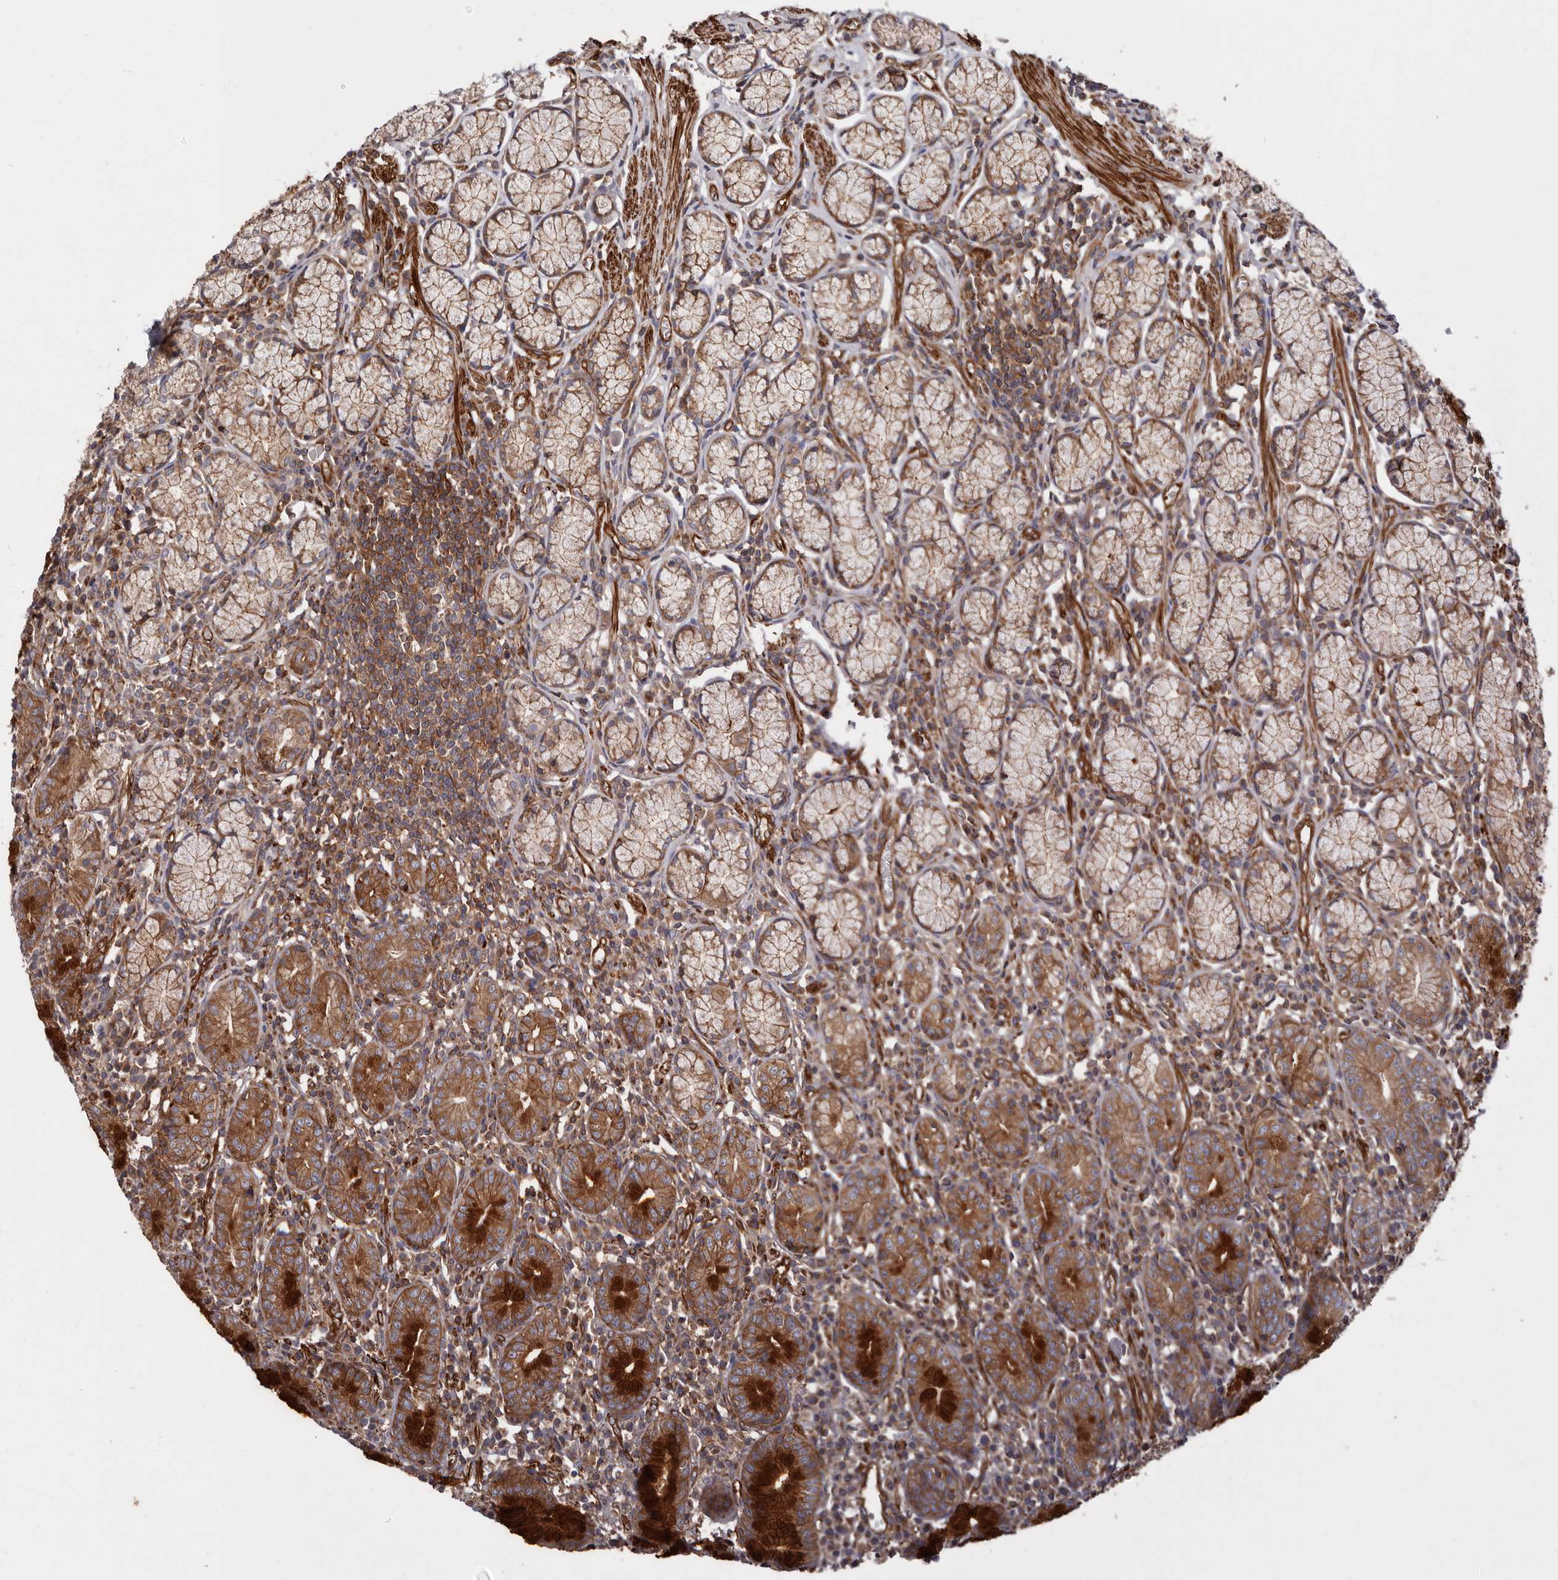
{"staining": {"intensity": "strong", "quantity": ">75%", "location": "cytoplasmic/membranous"}, "tissue": "stomach", "cell_type": "Glandular cells", "image_type": "normal", "snomed": [{"axis": "morphology", "description": "Normal tissue, NOS"}, {"axis": "topography", "description": "Stomach"}], "caption": "IHC image of benign stomach: human stomach stained using IHC reveals high levels of strong protein expression localized specifically in the cytoplasmic/membranous of glandular cells, appearing as a cytoplasmic/membranous brown color.", "gene": "TMC7", "patient": {"sex": "male", "age": 55}}